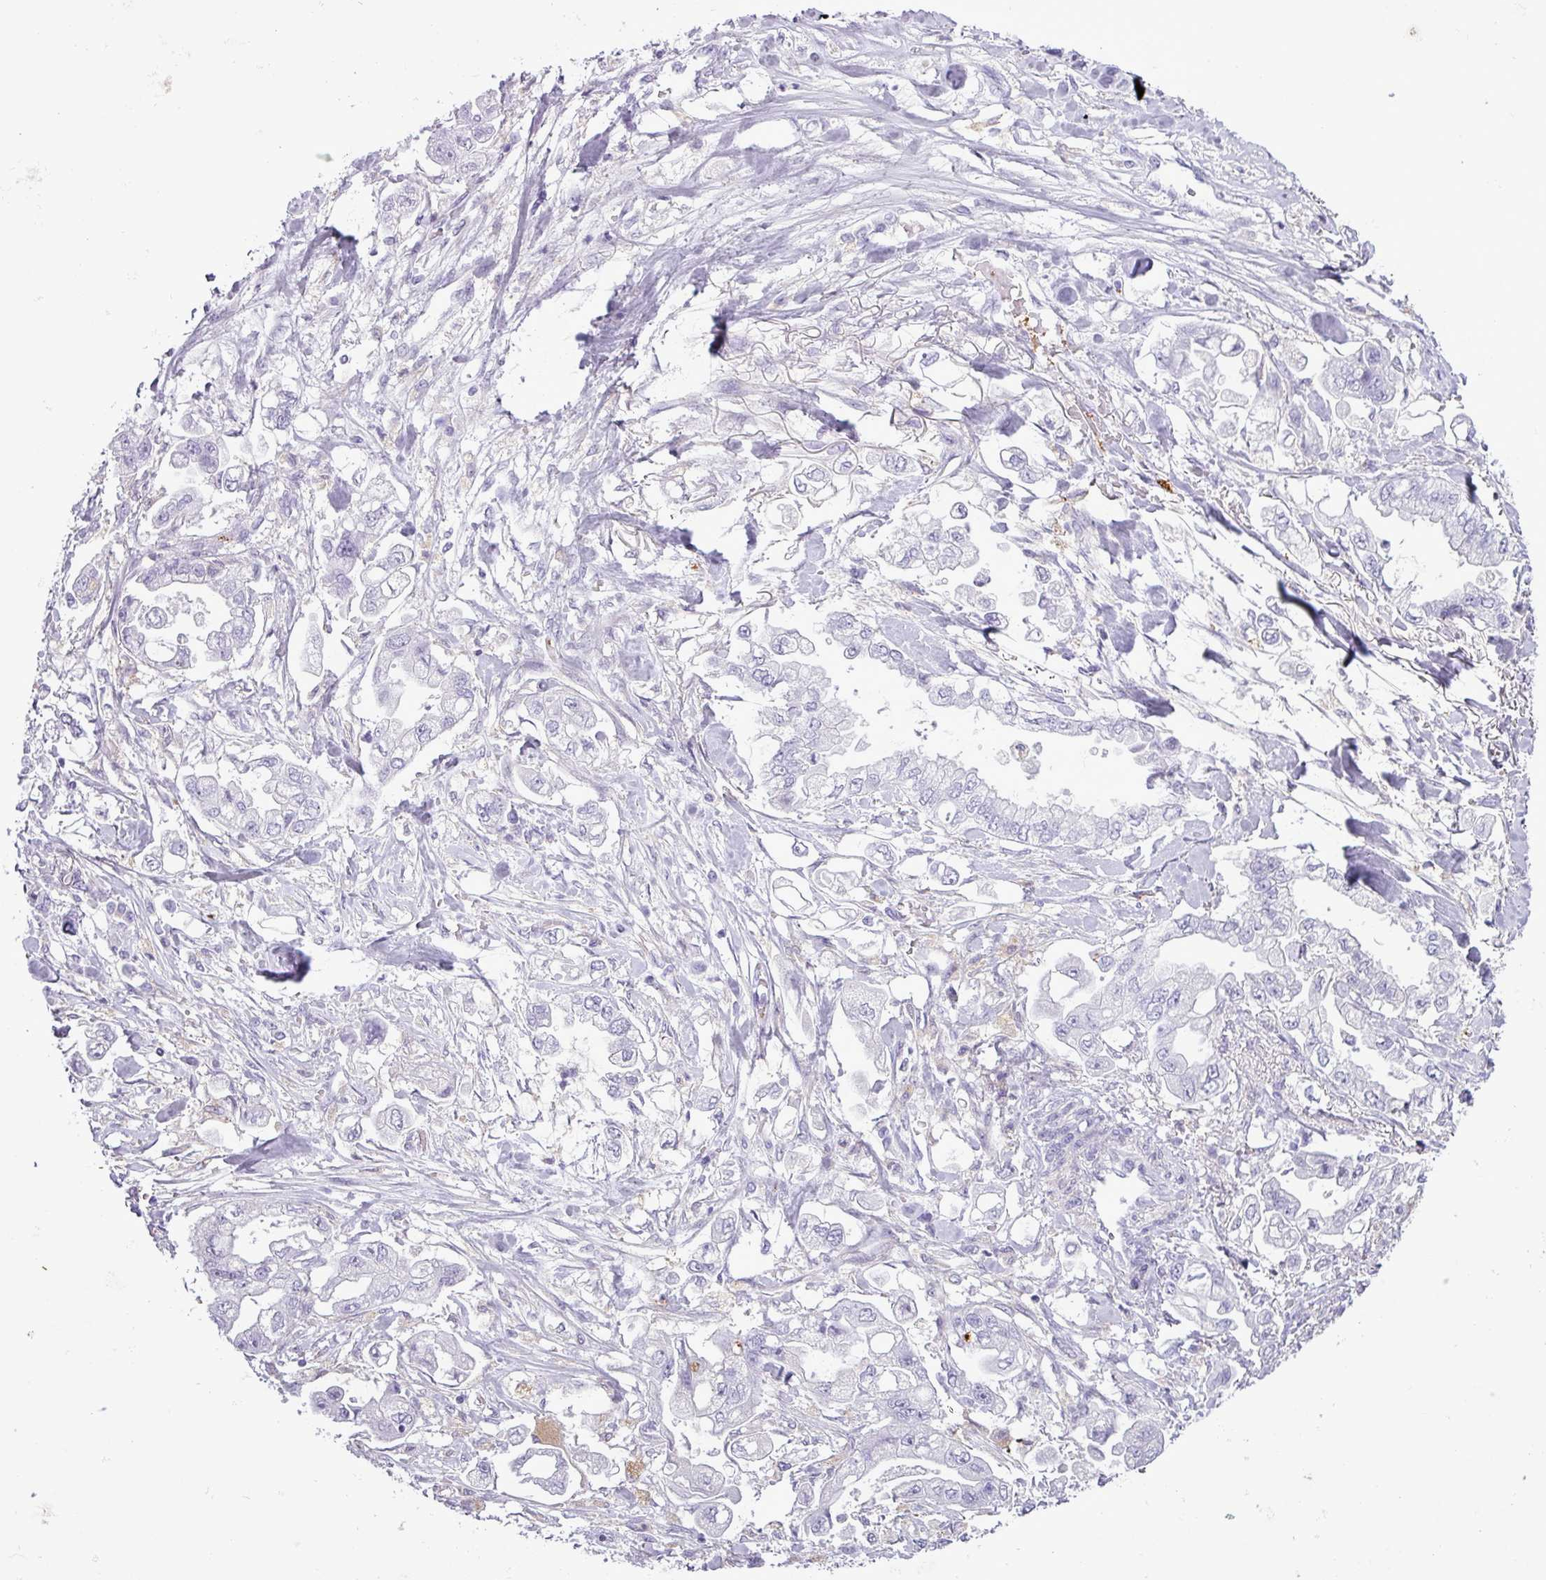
{"staining": {"intensity": "negative", "quantity": "none", "location": "none"}, "tissue": "stomach cancer", "cell_type": "Tumor cells", "image_type": "cancer", "snomed": [{"axis": "morphology", "description": "Adenocarcinoma, NOS"}, {"axis": "topography", "description": "Stomach"}], "caption": "Tumor cells show no significant staining in stomach cancer.", "gene": "TMEM200C", "patient": {"sex": "male", "age": 62}}